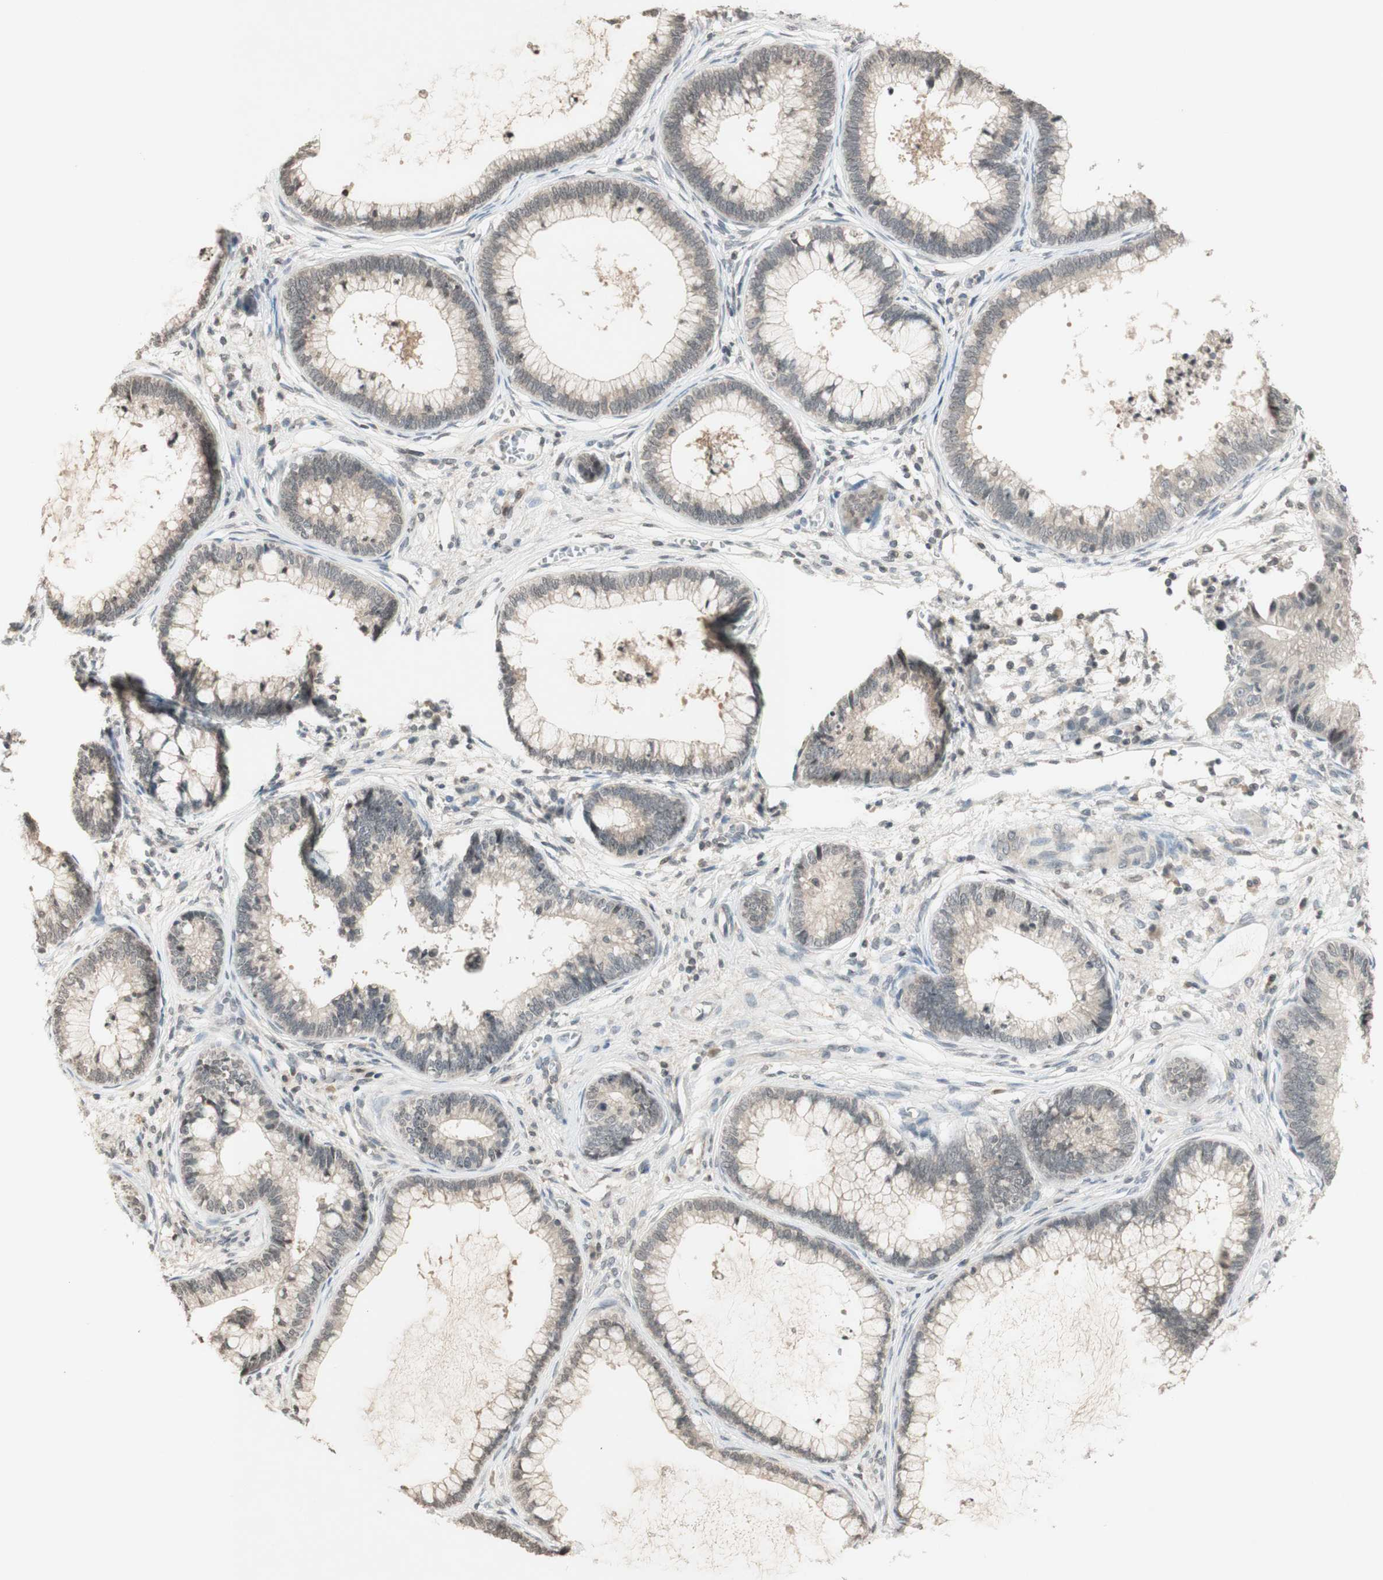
{"staining": {"intensity": "negative", "quantity": "none", "location": "none"}, "tissue": "cervical cancer", "cell_type": "Tumor cells", "image_type": "cancer", "snomed": [{"axis": "morphology", "description": "Adenocarcinoma, NOS"}, {"axis": "topography", "description": "Cervix"}], "caption": "A histopathology image of human cervical cancer is negative for staining in tumor cells.", "gene": "GLI1", "patient": {"sex": "female", "age": 44}}